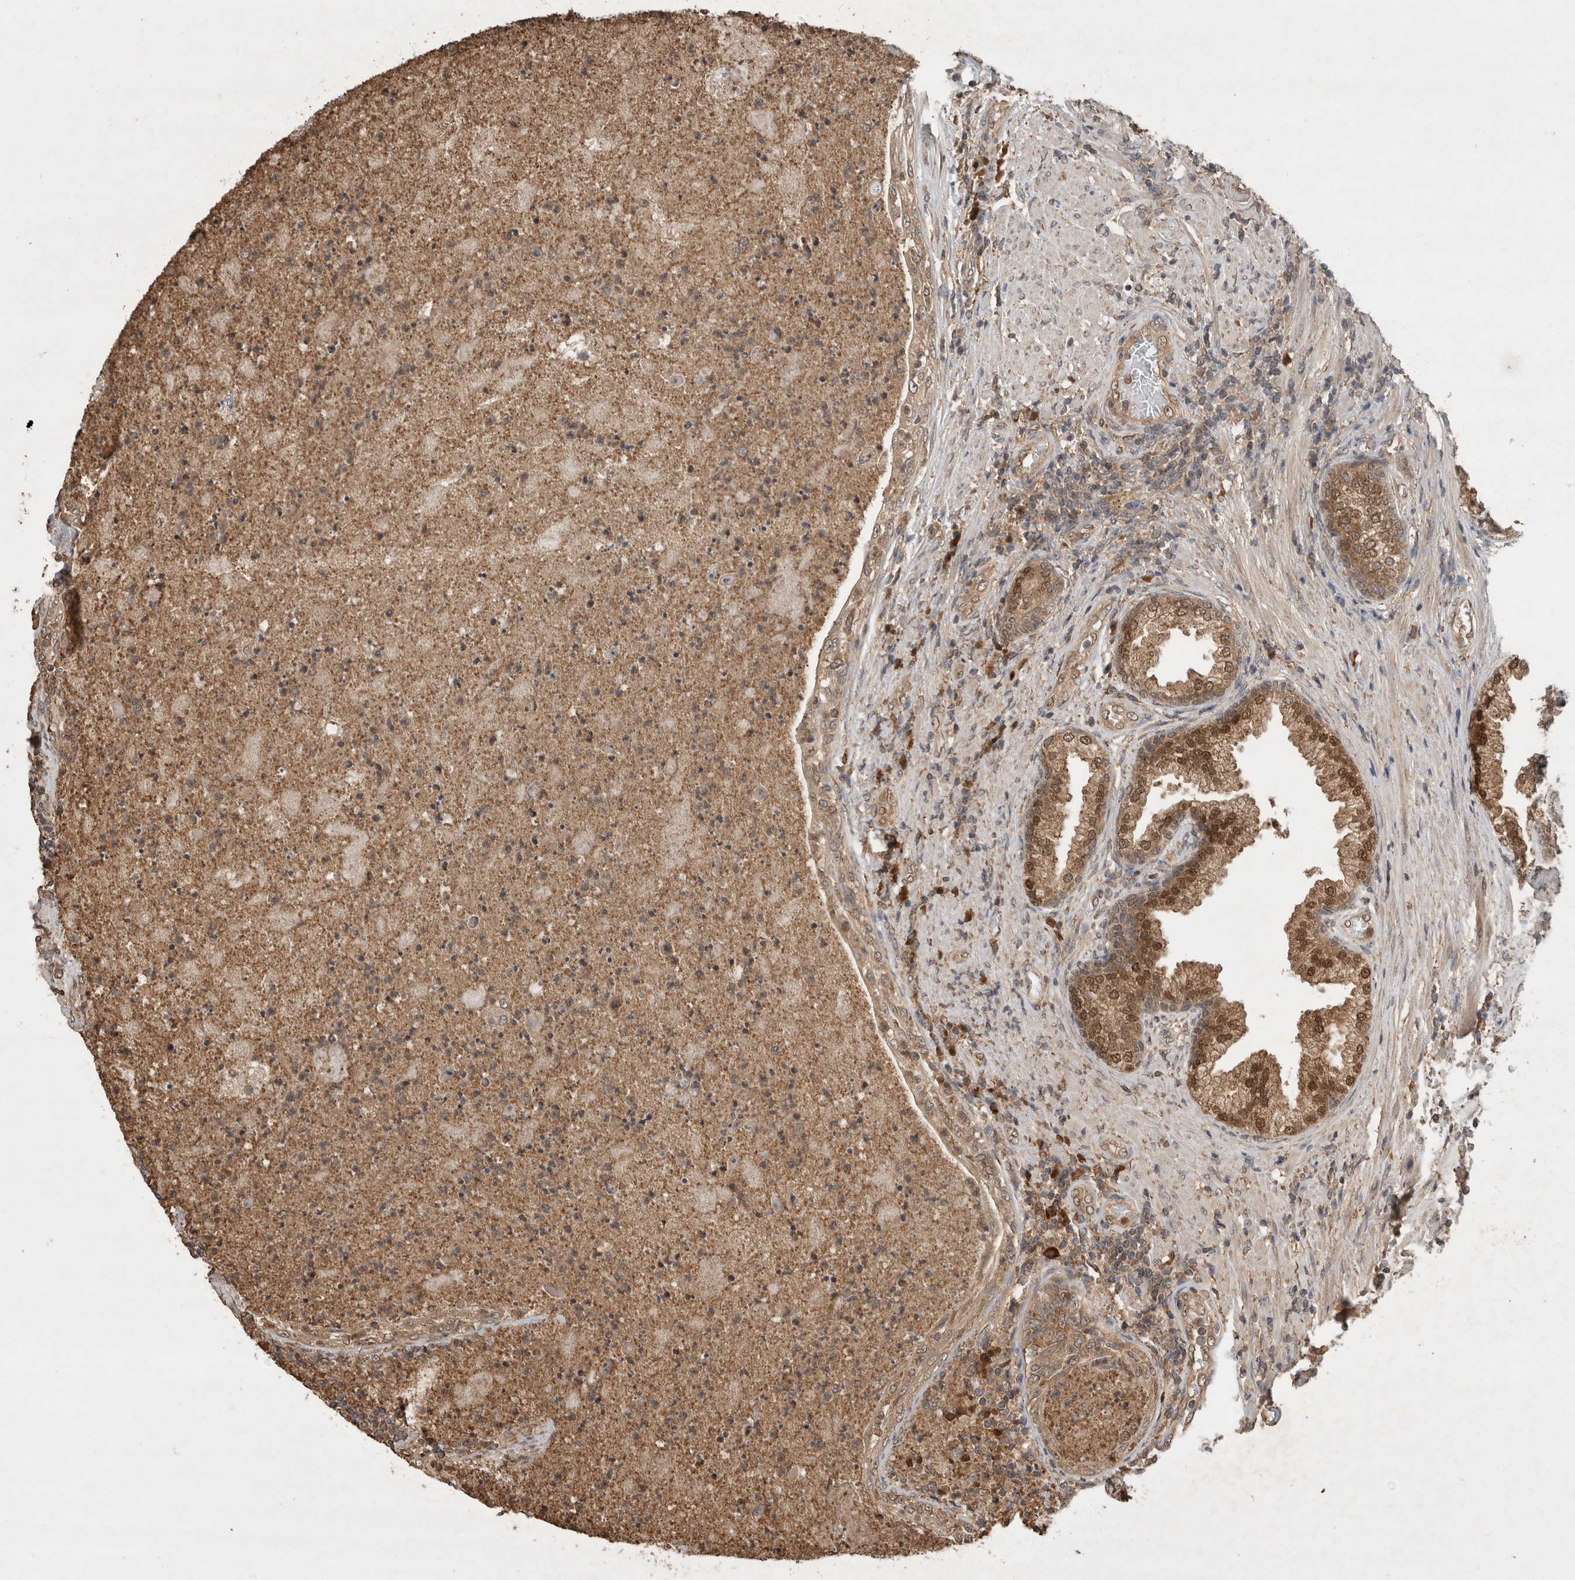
{"staining": {"intensity": "strong", "quantity": ">75%", "location": "cytoplasmic/membranous,nuclear"}, "tissue": "prostate", "cell_type": "Glandular cells", "image_type": "normal", "snomed": [{"axis": "morphology", "description": "Normal tissue, NOS"}, {"axis": "topography", "description": "Prostate"}], "caption": "This is a histology image of IHC staining of unremarkable prostate, which shows strong positivity in the cytoplasmic/membranous,nuclear of glandular cells.", "gene": "OTUD7B", "patient": {"sex": "male", "age": 76}}